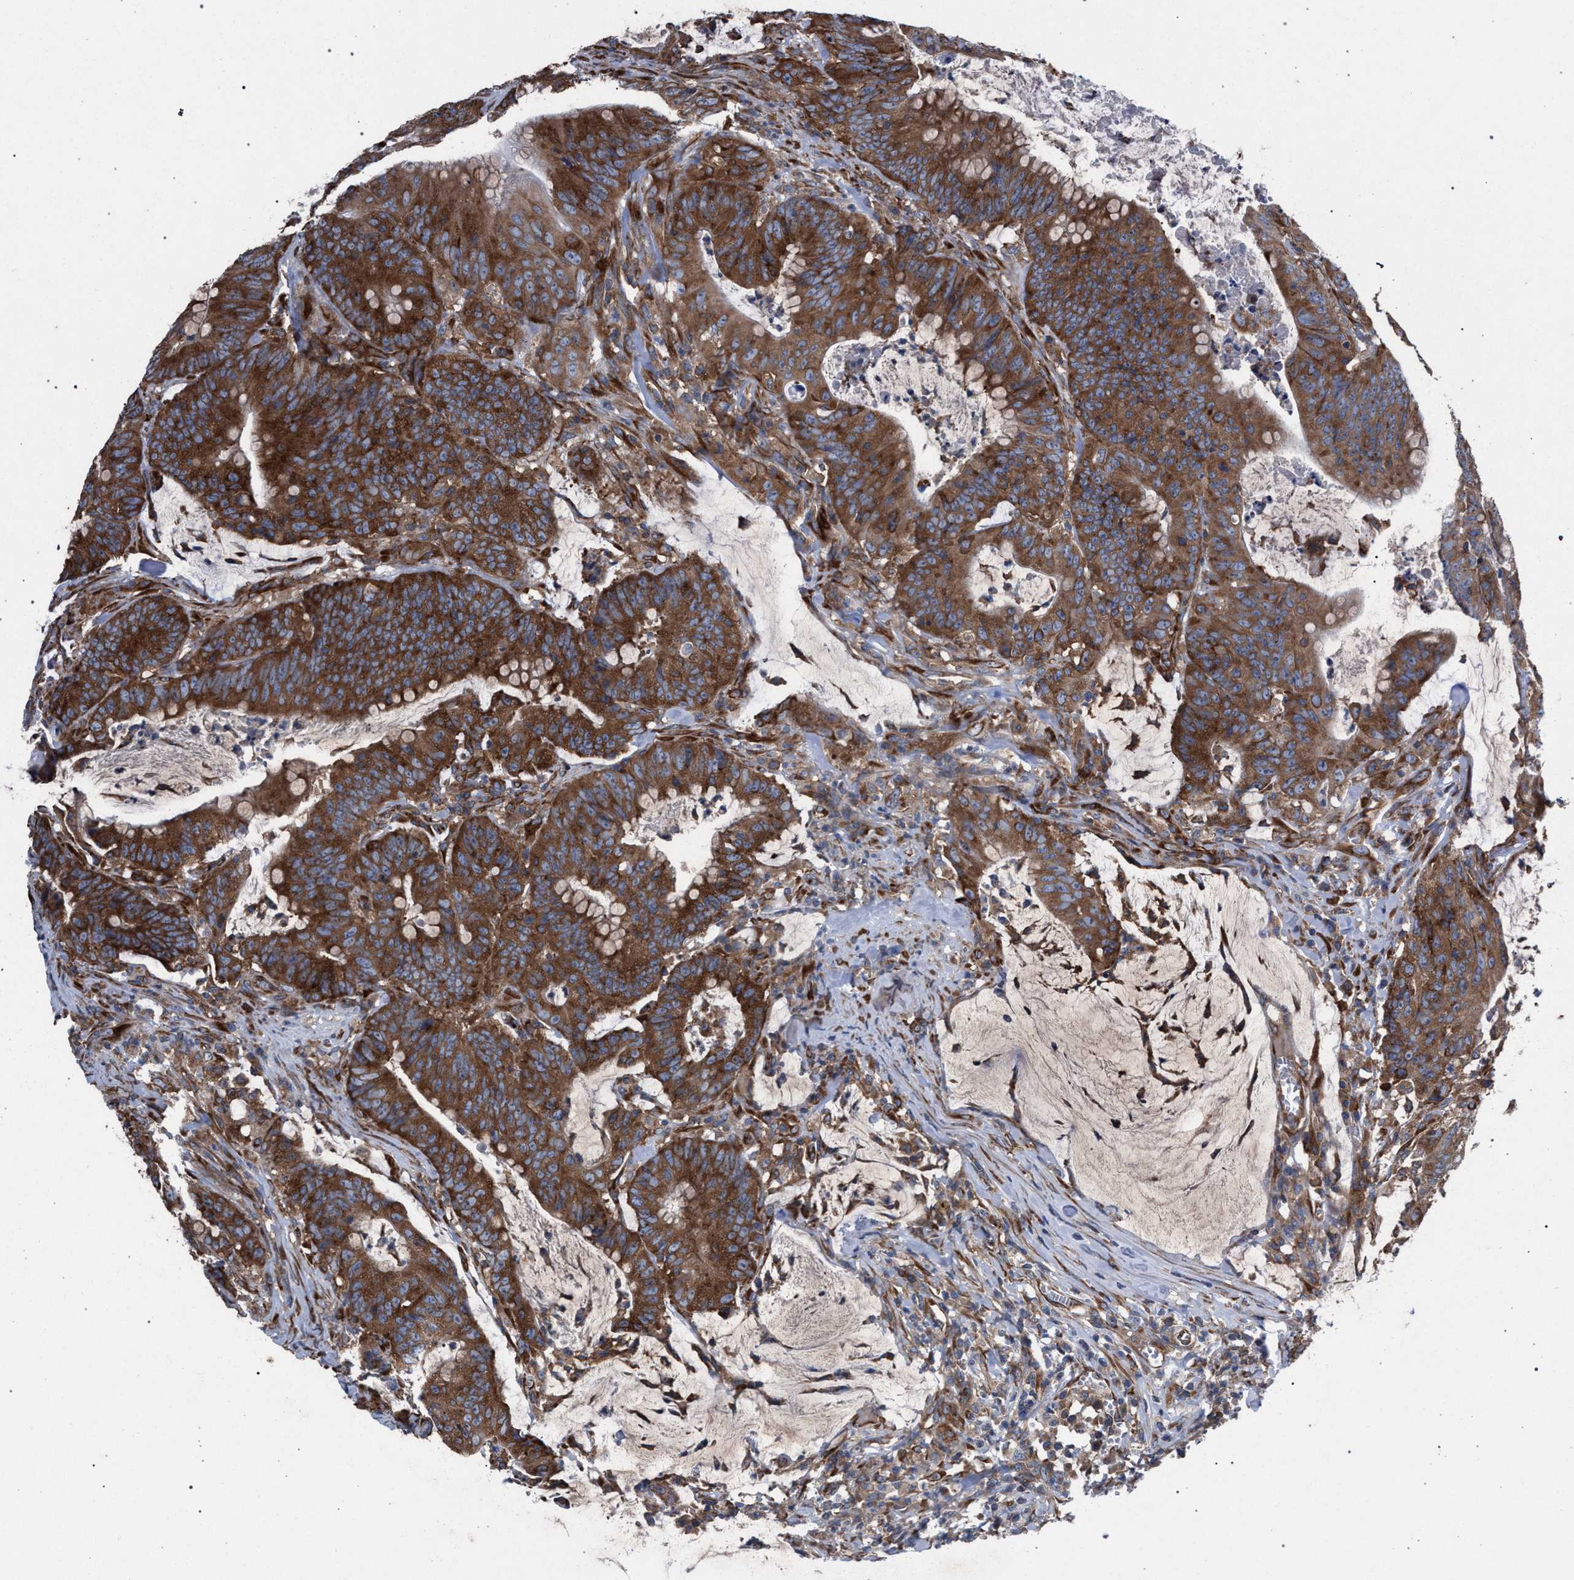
{"staining": {"intensity": "strong", "quantity": ">75%", "location": "cytoplasmic/membranous"}, "tissue": "colorectal cancer", "cell_type": "Tumor cells", "image_type": "cancer", "snomed": [{"axis": "morphology", "description": "Adenocarcinoma, NOS"}, {"axis": "topography", "description": "Colon"}], "caption": "Strong cytoplasmic/membranous staining for a protein is present in about >75% of tumor cells of colorectal cancer using immunohistochemistry.", "gene": "CDR2L", "patient": {"sex": "male", "age": 45}}